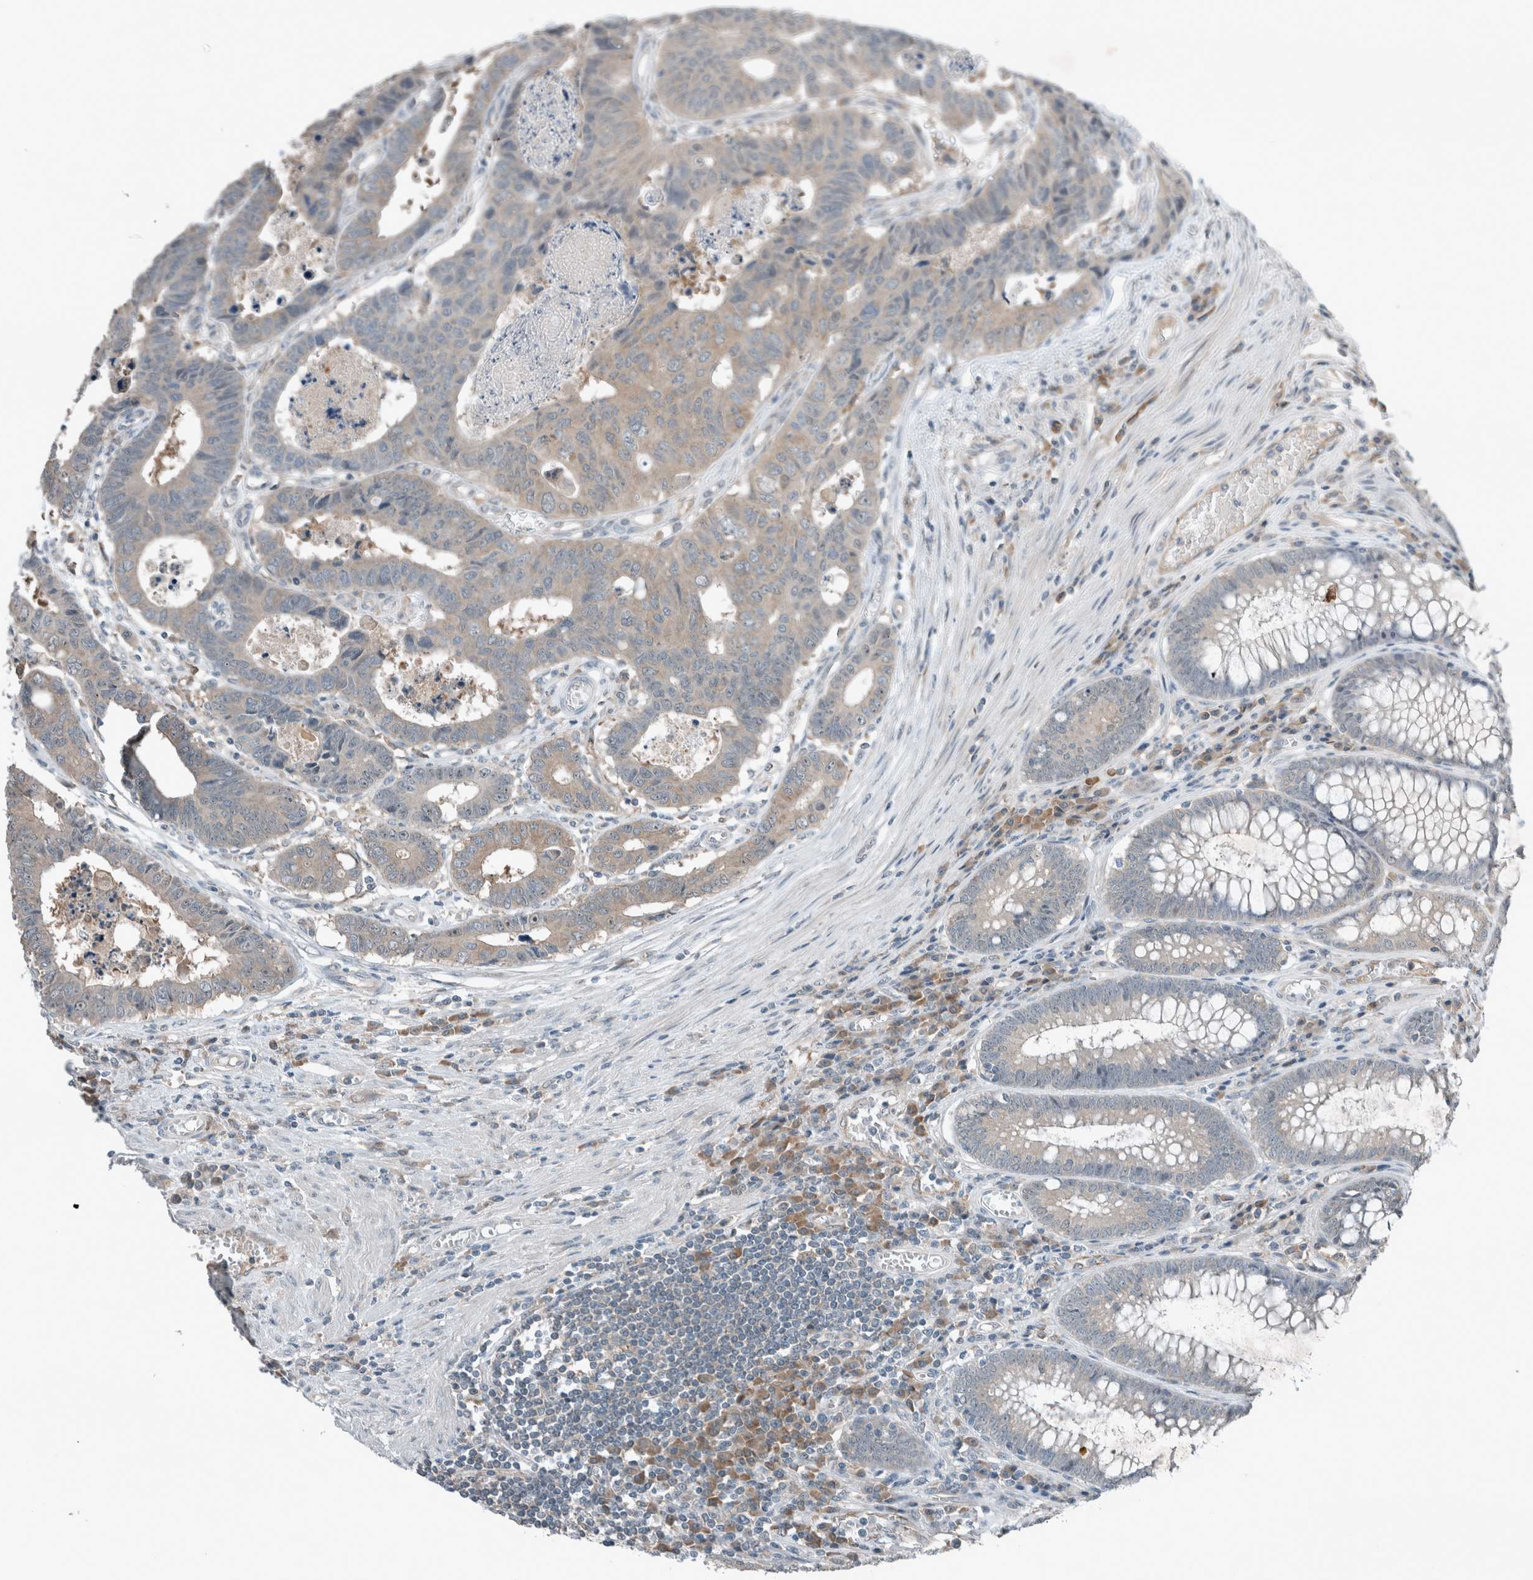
{"staining": {"intensity": "weak", "quantity": "<25%", "location": "cytoplasmic/membranous"}, "tissue": "colorectal cancer", "cell_type": "Tumor cells", "image_type": "cancer", "snomed": [{"axis": "morphology", "description": "Adenocarcinoma, NOS"}, {"axis": "topography", "description": "Rectum"}], "caption": "Immunohistochemistry (IHC) photomicrograph of human adenocarcinoma (colorectal) stained for a protein (brown), which displays no expression in tumor cells.", "gene": "RALGDS", "patient": {"sex": "male", "age": 84}}